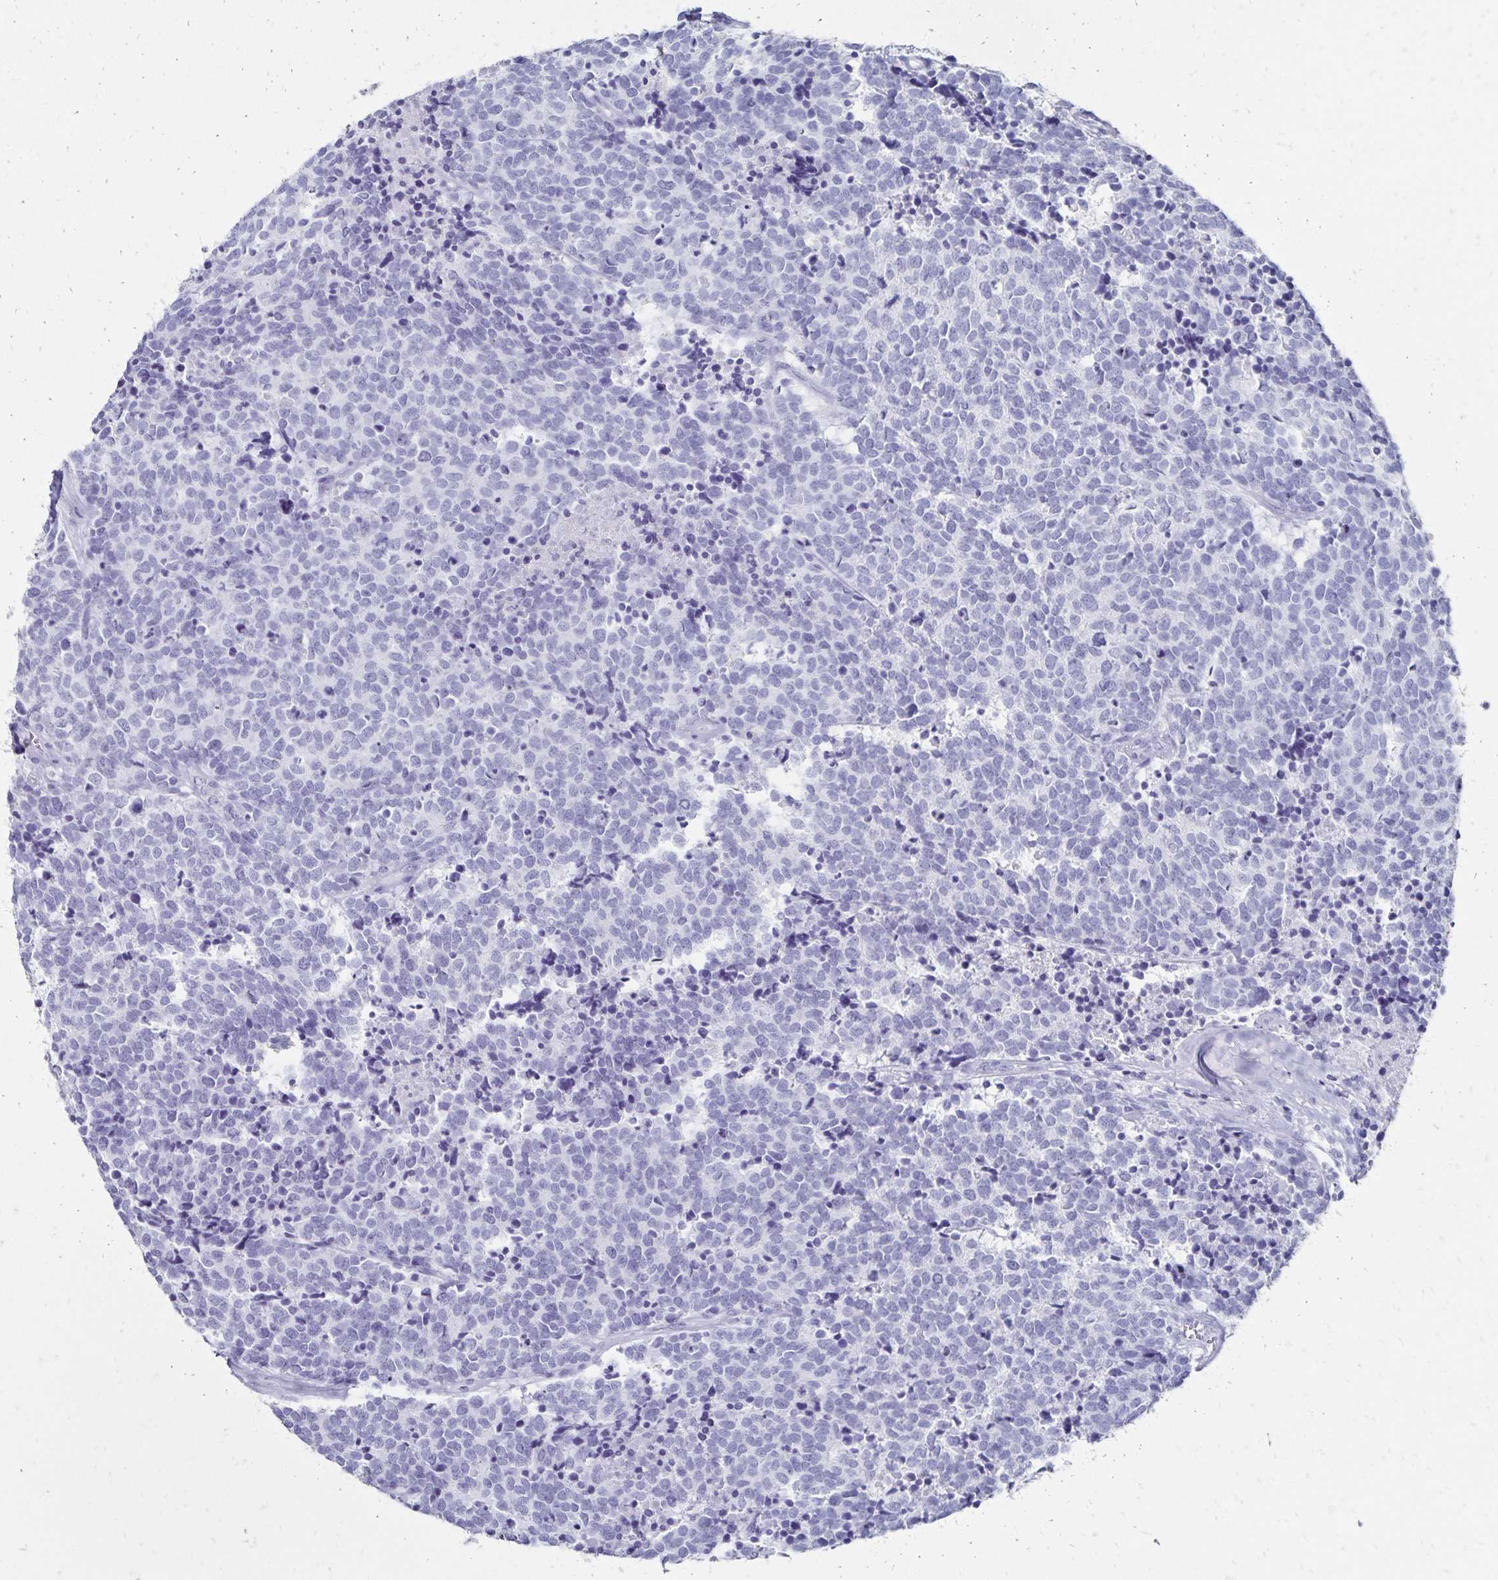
{"staining": {"intensity": "negative", "quantity": "none", "location": "none"}, "tissue": "carcinoid", "cell_type": "Tumor cells", "image_type": "cancer", "snomed": [{"axis": "morphology", "description": "Carcinoid, malignant, NOS"}, {"axis": "topography", "description": "Skin"}], "caption": "High power microscopy micrograph of an immunohistochemistry histopathology image of malignant carcinoid, revealing no significant staining in tumor cells.", "gene": "GIP", "patient": {"sex": "female", "age": 79}}